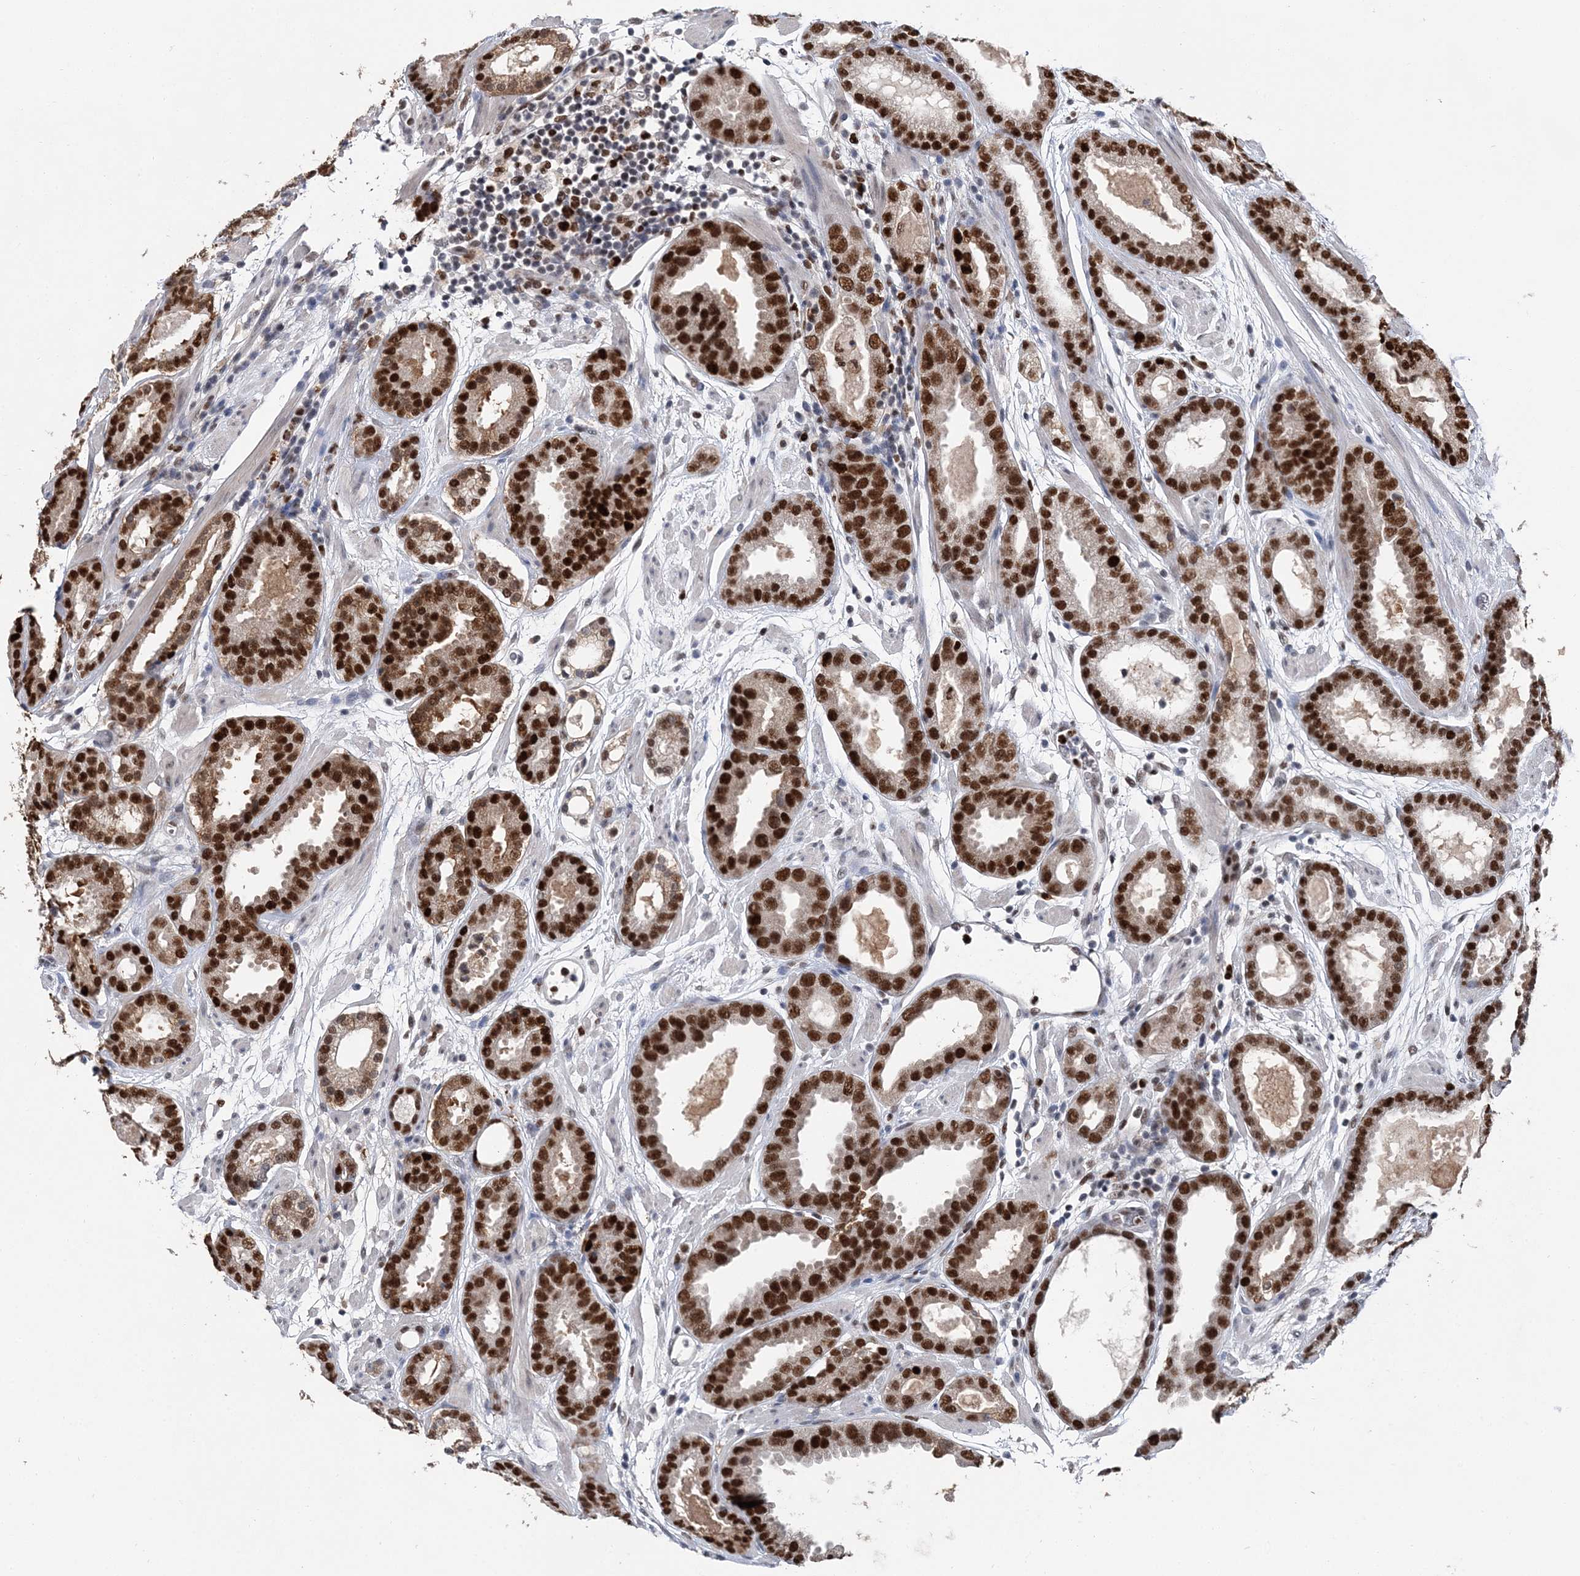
{"staining": {"intensity": "strong", "quantity": ">75%", "location": "nuclear"}, "tissue": "prostate cancer", "cell_type": "Tumor cells", "image_type": "cancer", "snomed": [{"axis": "morphology", "description": "Adenocarcinoma, Low grade"}, {"axis": "topography", "description": "Prostate"}], "caption": "Prostate cancer (low-grade adenocarcinoma) stained with a protein marker reveals strong staining in tumor cells.", "gene": "HAT1", "patient": {"sex": "male", "age": 69}}